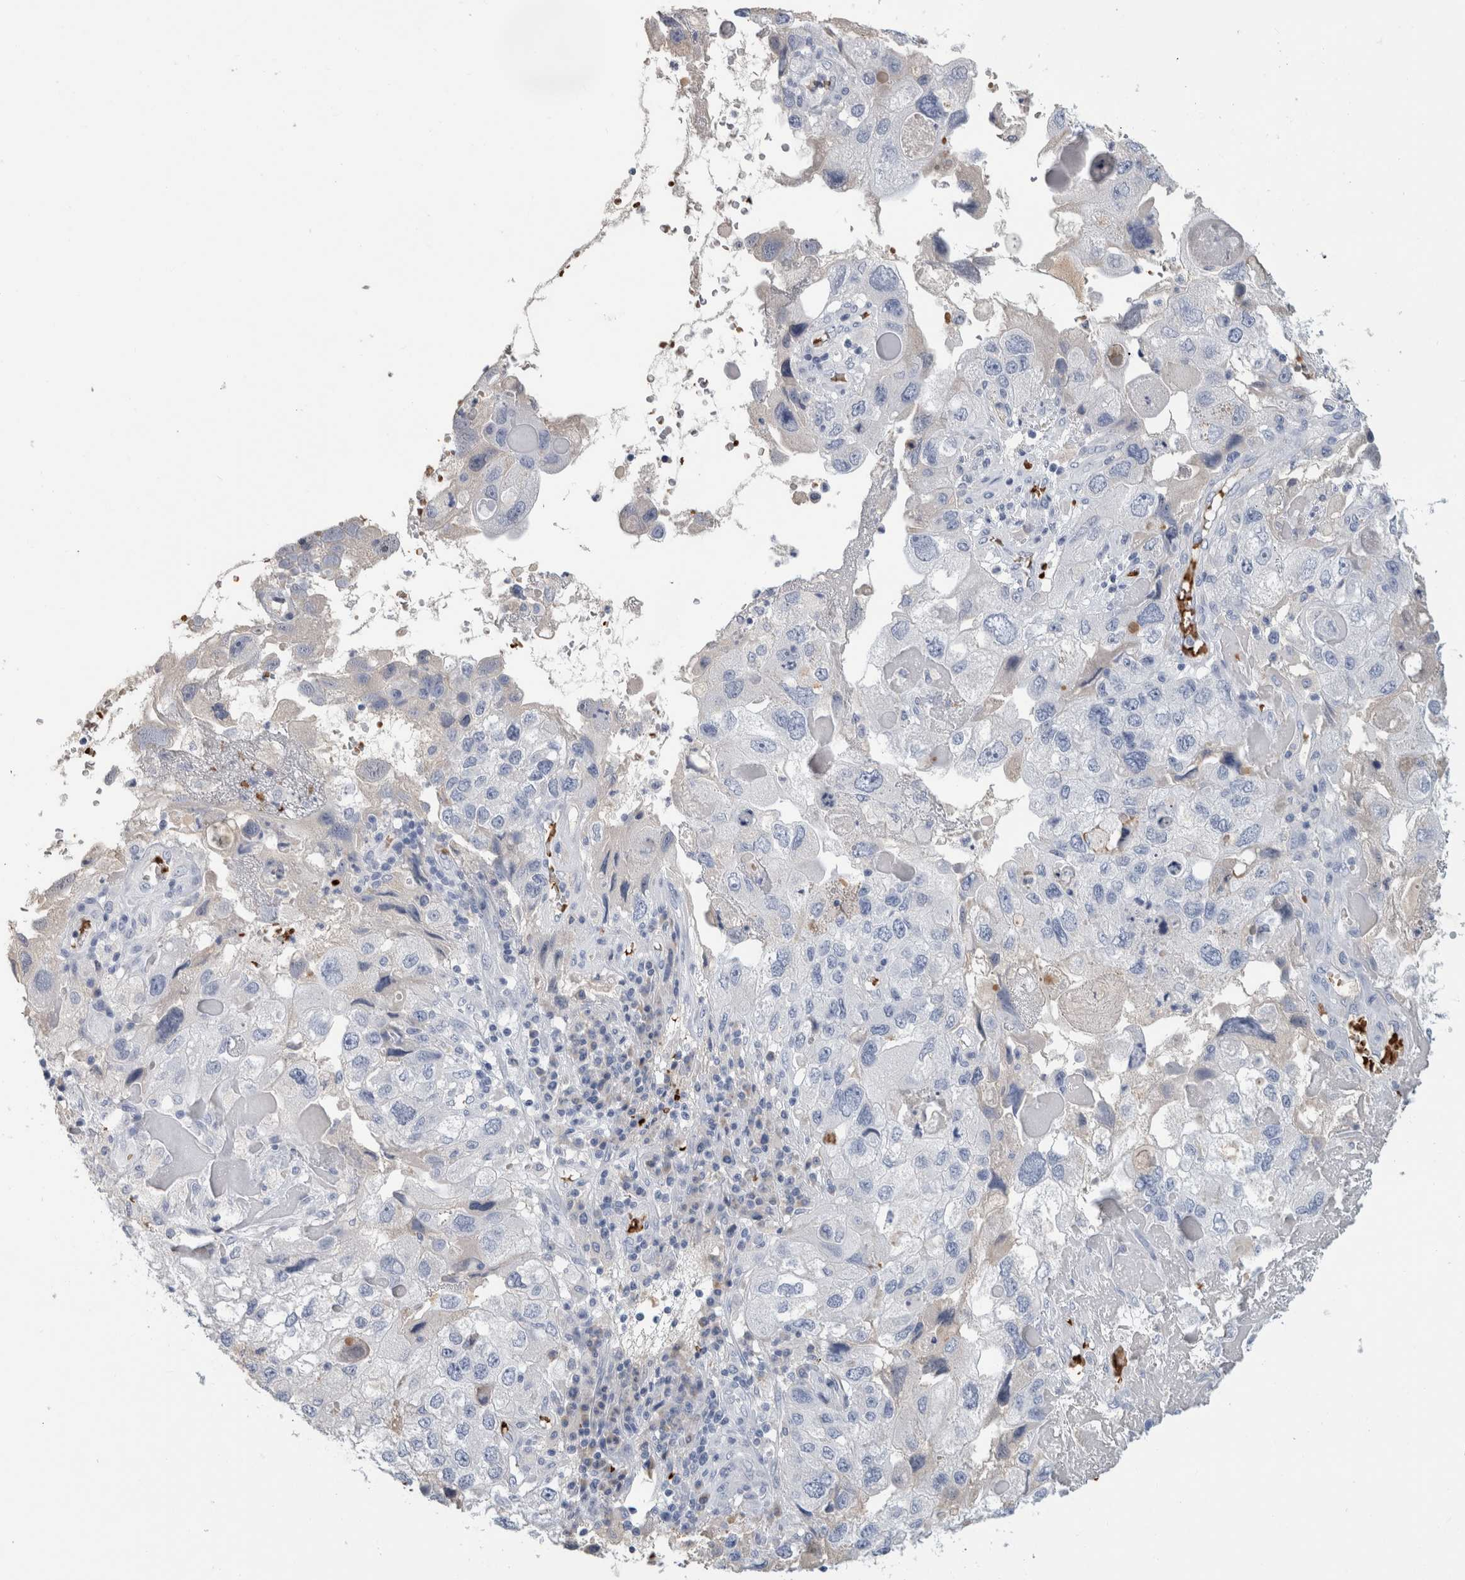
{"staining": {"intensity": "negative", "quantity": "none", "location": "none"}, "tissue": "endometrial cancer", "cell_type": "Tumor cells", "image_type": "cancer", "snomed": [{"axis": "morphology", "description": "Adenocarcinoma, NOS"}, {"axis": "topography", "description": "Endometrium"}], "caption": "Human endometrial cancer stained for a protein using immunohistochemistry (IHC) displays no positivity in tumor cells.", "gene": "CA1", "patient": {"sex": "female", "age": 49}}